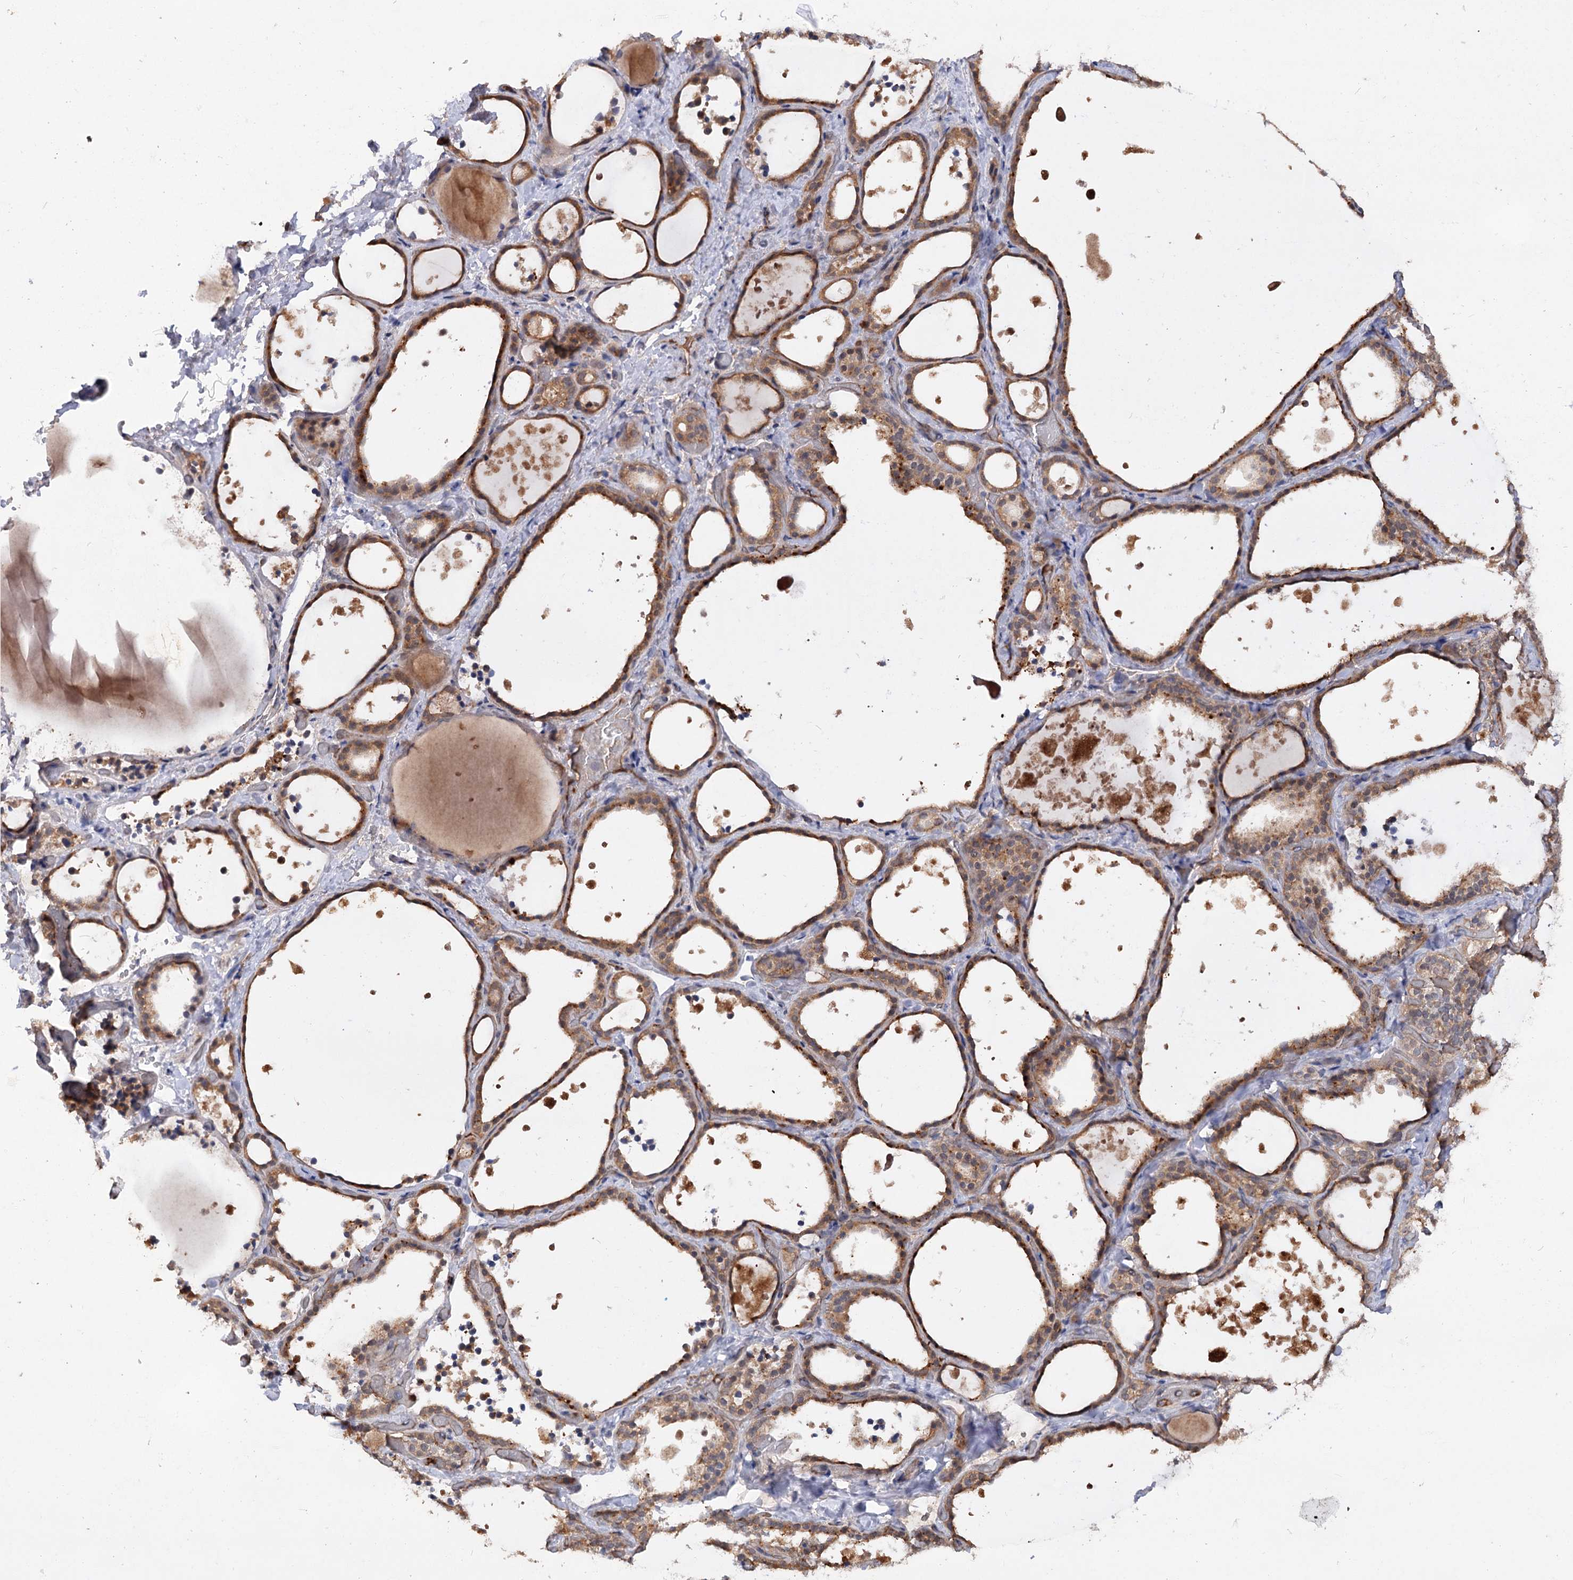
{"staining": {"intensity": "moderate", "quantity": ">75%", "location": "cytoplasmic/membranous,nuclear"}, "tissue": "thyroid gland", "cell_type": "Glandular cells", "image_type": "normal", "snomed": [{"axis": "morphology", "description": "Normal tissue, NOS"}, {"axis": "topography", "description": "Thyroid gland"}], "caption": "Thyroid gland stained with immunohistochemistry (IHC) reveals moderate cytoplasmic/membranous,nuclear positivity in approximately >75% of glandular cells. Immunohistochemistry stains the protein in brown and the nuclei are stained blue.", "gene": "NUDCD2", "patient": {"sex": "female", "age": 44}}